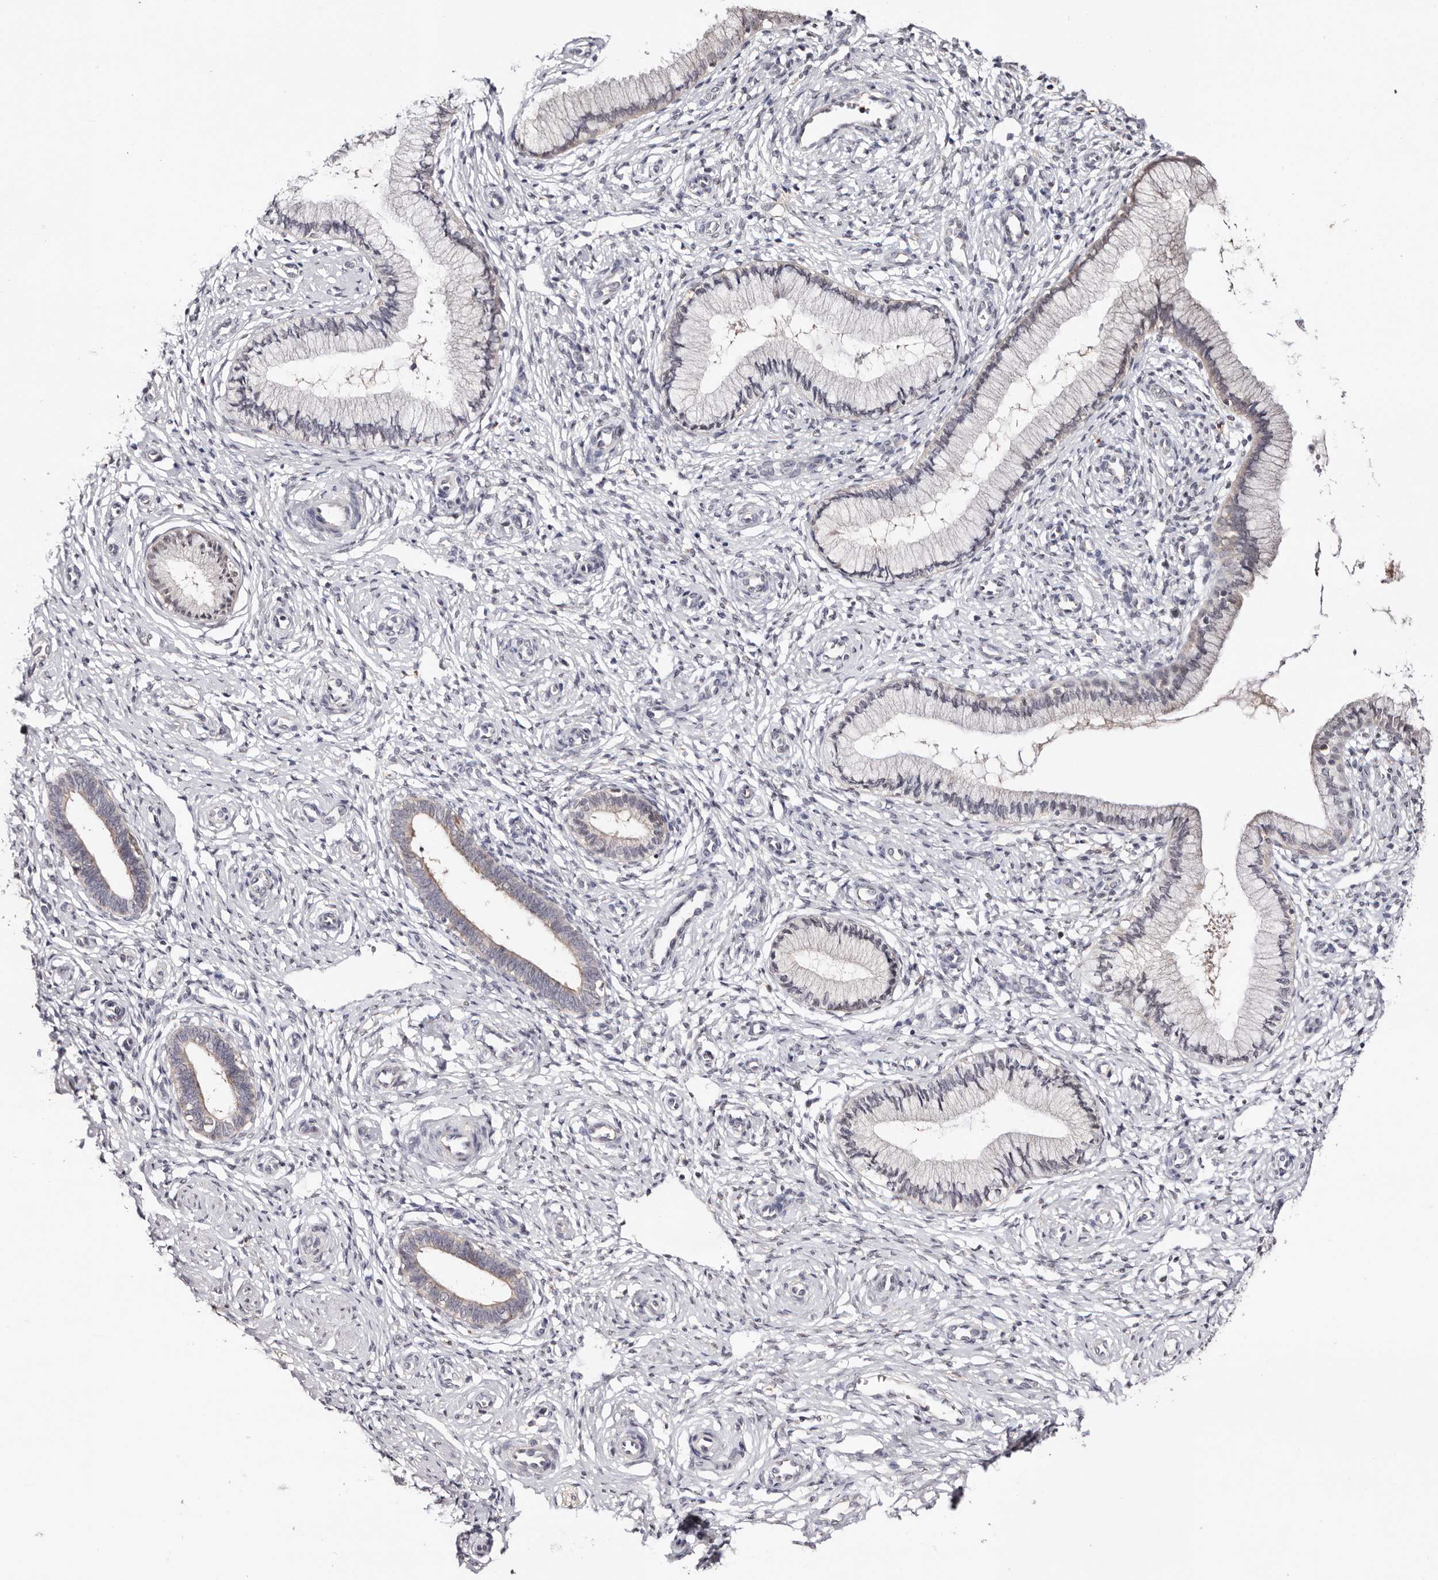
{"staining": {"intensity": "weak", "quantity": "<25%", "location": "nuclear"}, "tissue": "cervix", "cell_type": "Glandular cells", "image_type": "normal", "snomed": [{"axis": "morphology", "description": "Normal tissue, NOS"}, {"axis": "topography", "description": "Cervix"}], "caption": "IHC of normal human cervix exhibits no staining in glandular cells.", "gene": "TYW3", "patient": {"sex": "female", "age": 27}}